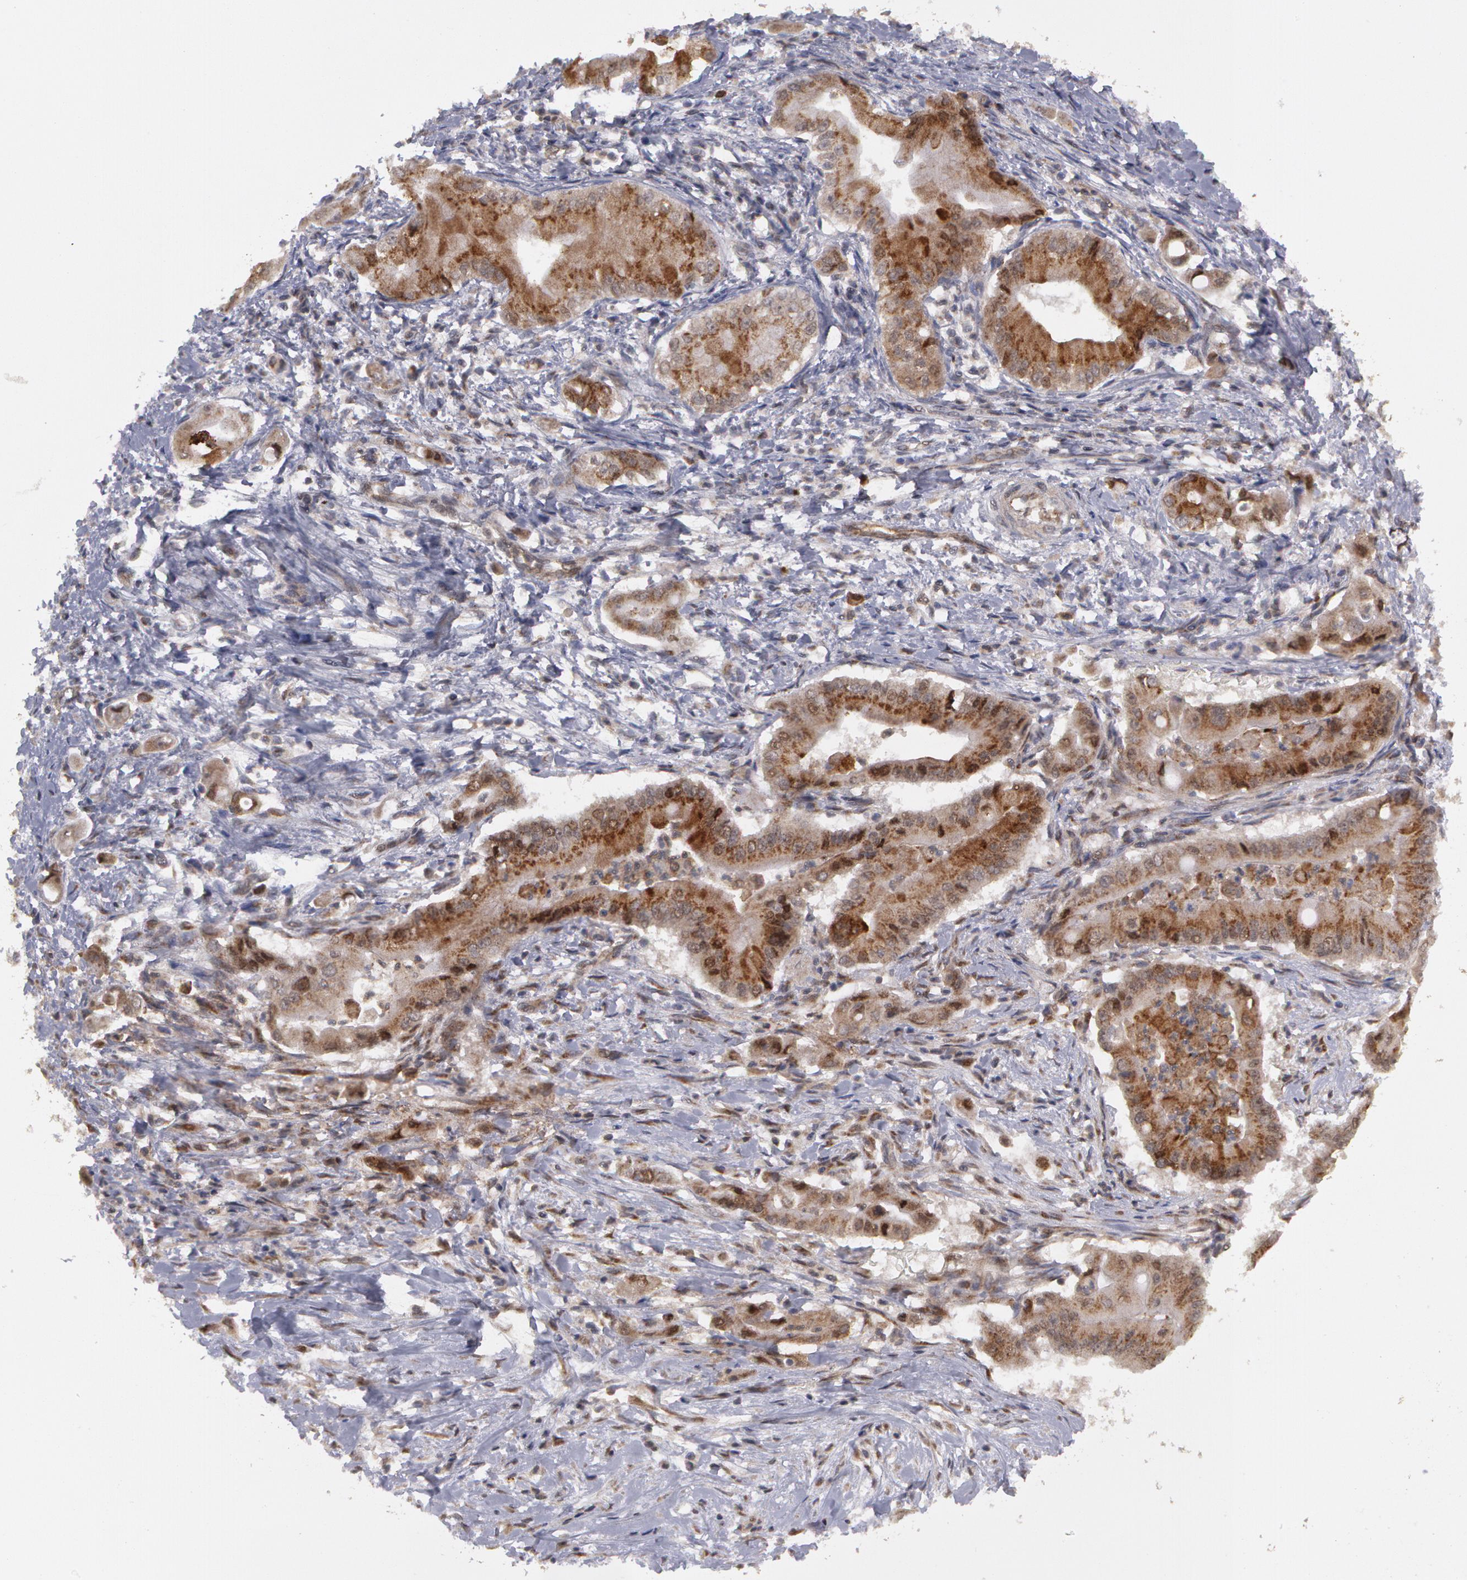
{"staining": {"intensity": "weak", "quantity": "25%-75%", "location": "cytoplasmic/membranous"}, "tissue": "pancreatic cancer", "cell_type": "Tumor cells", "image_type": "cancer", "snomed": [{"axis": "morphology", "description": "Adenocarcinoma, NOS"}, {"axis": "topography", "description": "Pancreas"}], "caption": "Immunohistochemistry (IHC) photomicrograph of pancreatic cancer (adenocarcinoma) stained for a protein (brown), which demonstrates low levels of weak cytoplasmic/membranous positivity in approximately 25%-75% of tumor cells.", "gene": "STX5", "patient": {"sex": "male", "age": 62}}